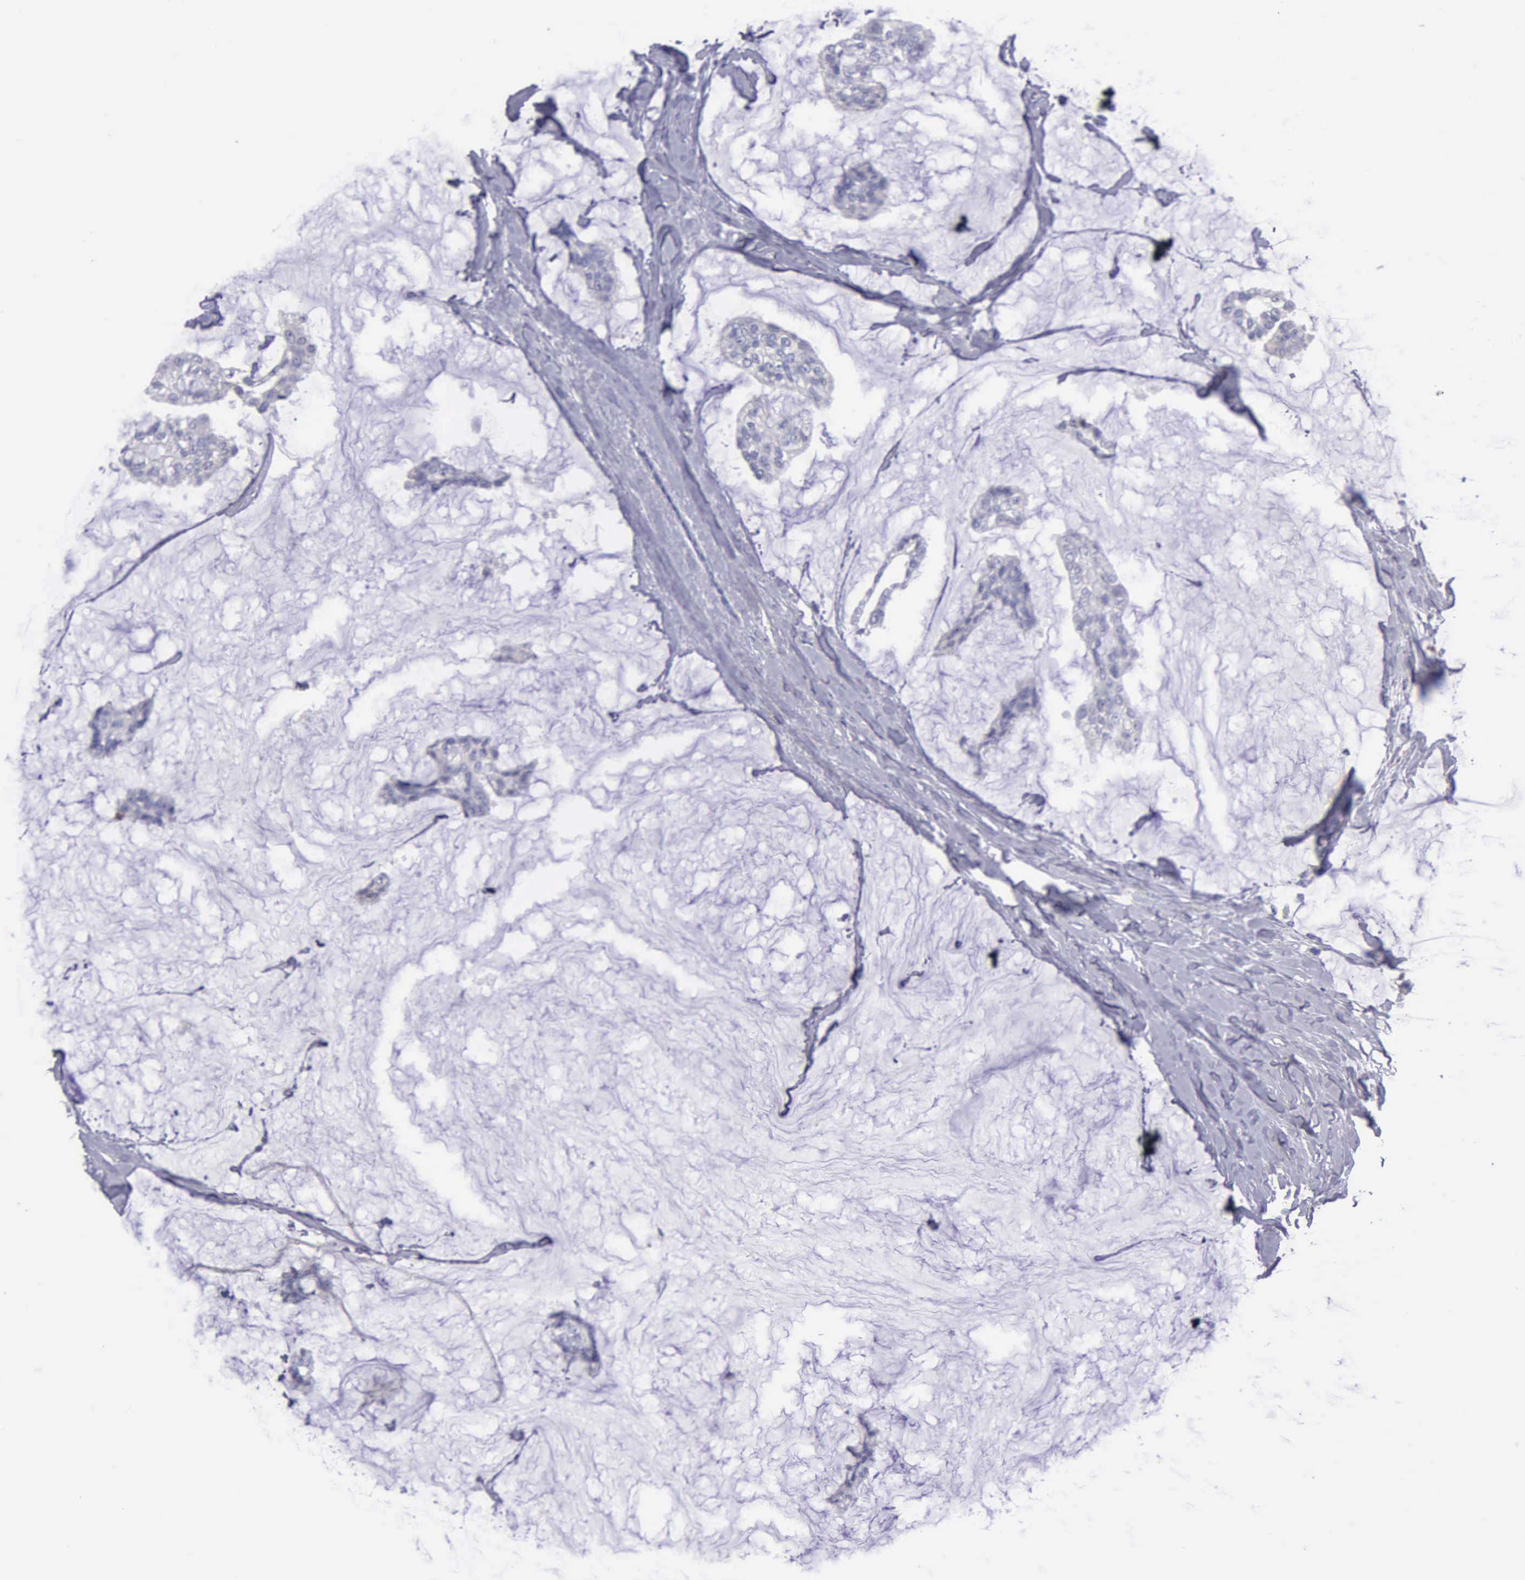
{"staining": {"intensity": "negative", "quantity": "none", "location": "none"}, "tissue": "breast cancer", "cell_type": "Tumor cells", "image_type": "cancer", "snomed": [{"axis": "morphology", "description": "Duct carcinoma"}, {"axis": "topography", "description": "Breast"}], "caption": "DAB immunohistochemical staining of invasive ductal carcinoma (breast) displays no significant expression in tumor cells. Brightfield microscopy of IHC stained with DAB (brown) and hematoxylin (blue), captured at high magnification.", "gene": "TYRP1", "patient": {"sex": "female", "age": 93}}